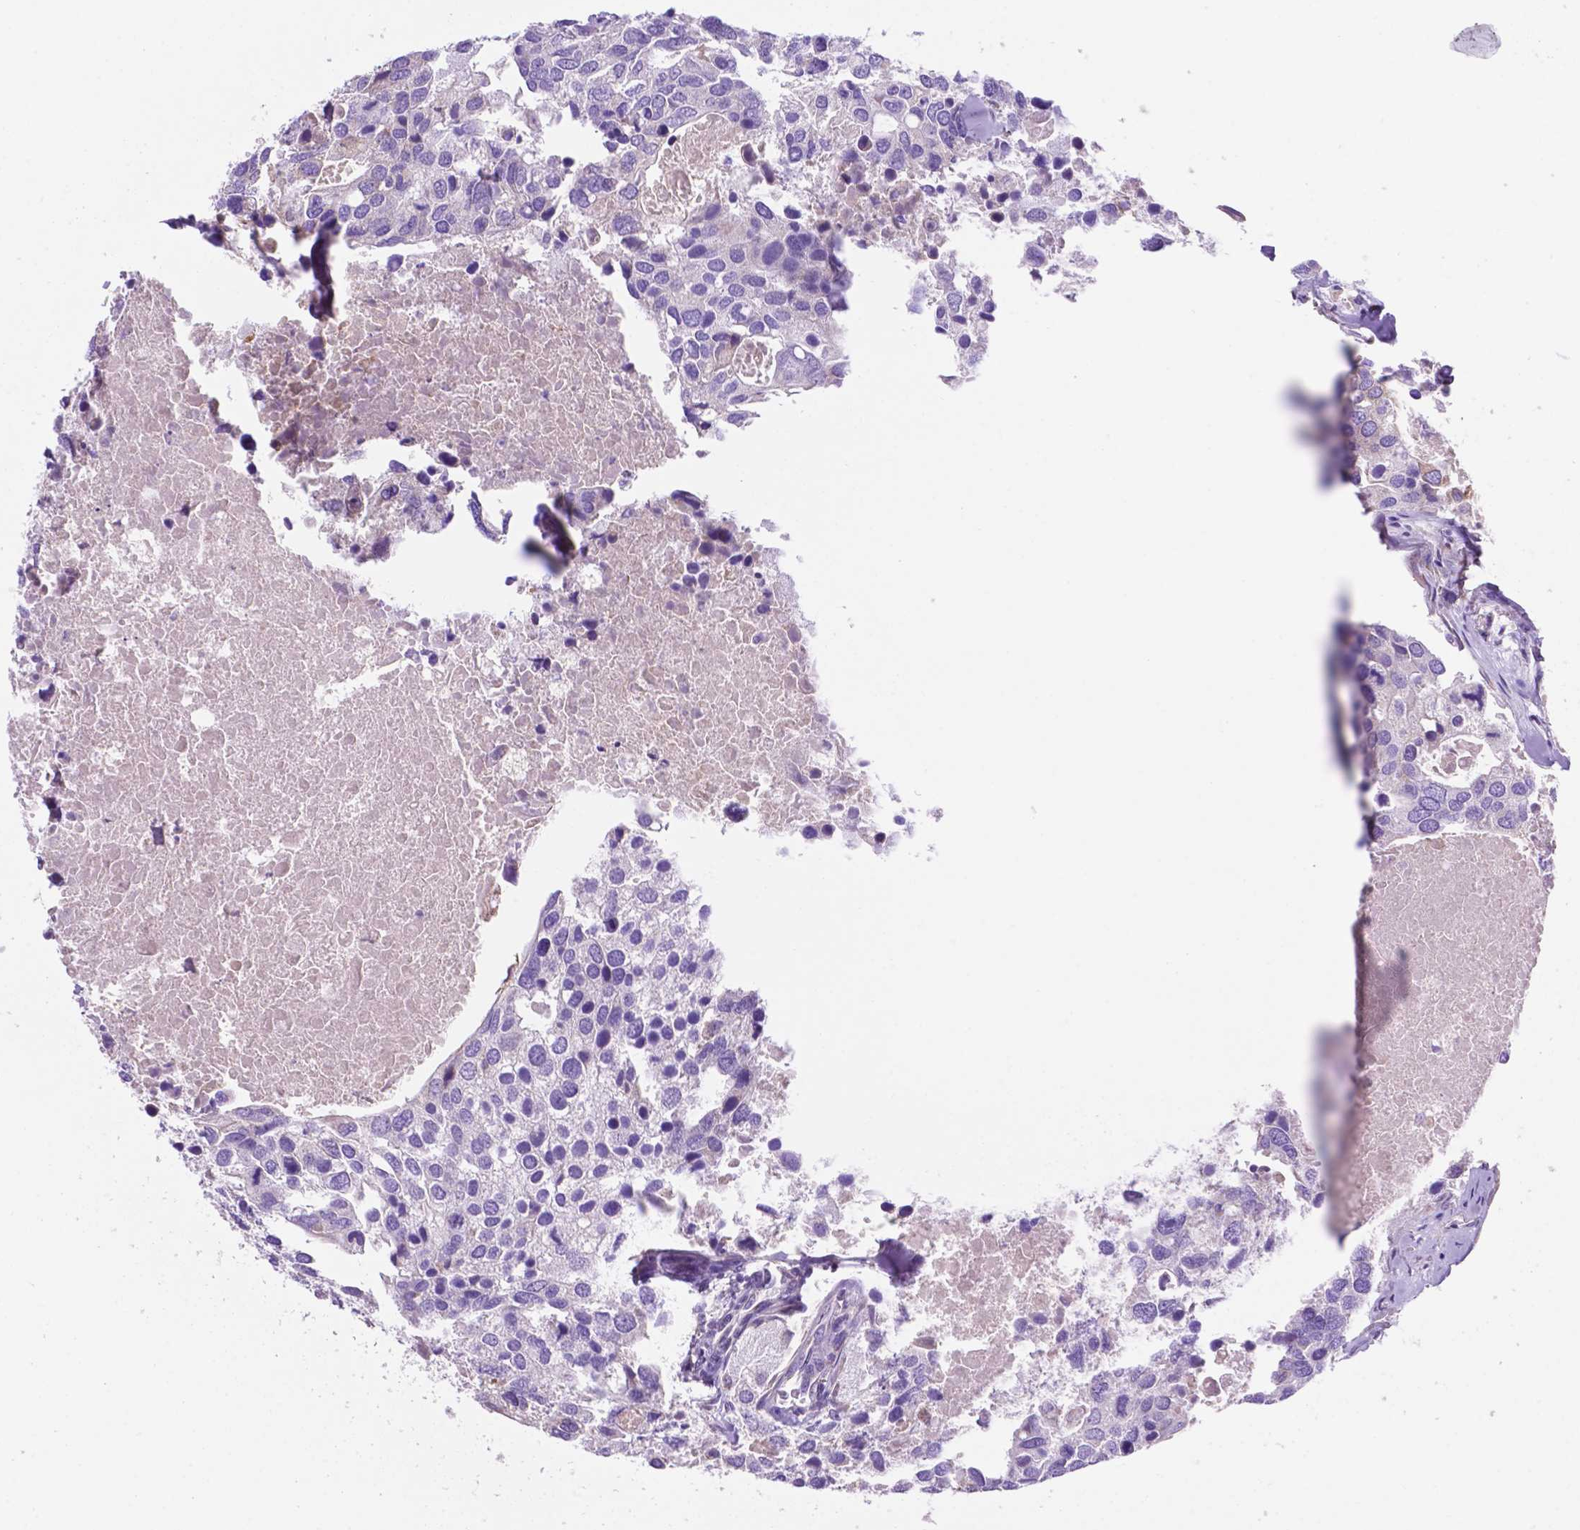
{"staining": {"intensity": "negative", "quantity": "none", "location": "none"}, "tissue": "breast cancer", "cell_type": "Tumor cells", "image_type": "cancer", "snomed": [{"axis": "morphology", "description": "Duct carcinoma"}, {"axis": "topography", "description": "Breast"}], "caption": "Breast cancer (infiltrating ductal carcinoma) was stained to show a protein in brown. There is no significant expression in tumor cells.", "gene": "CEACAM7", "patient": {"sex": "female", "age": 83}}